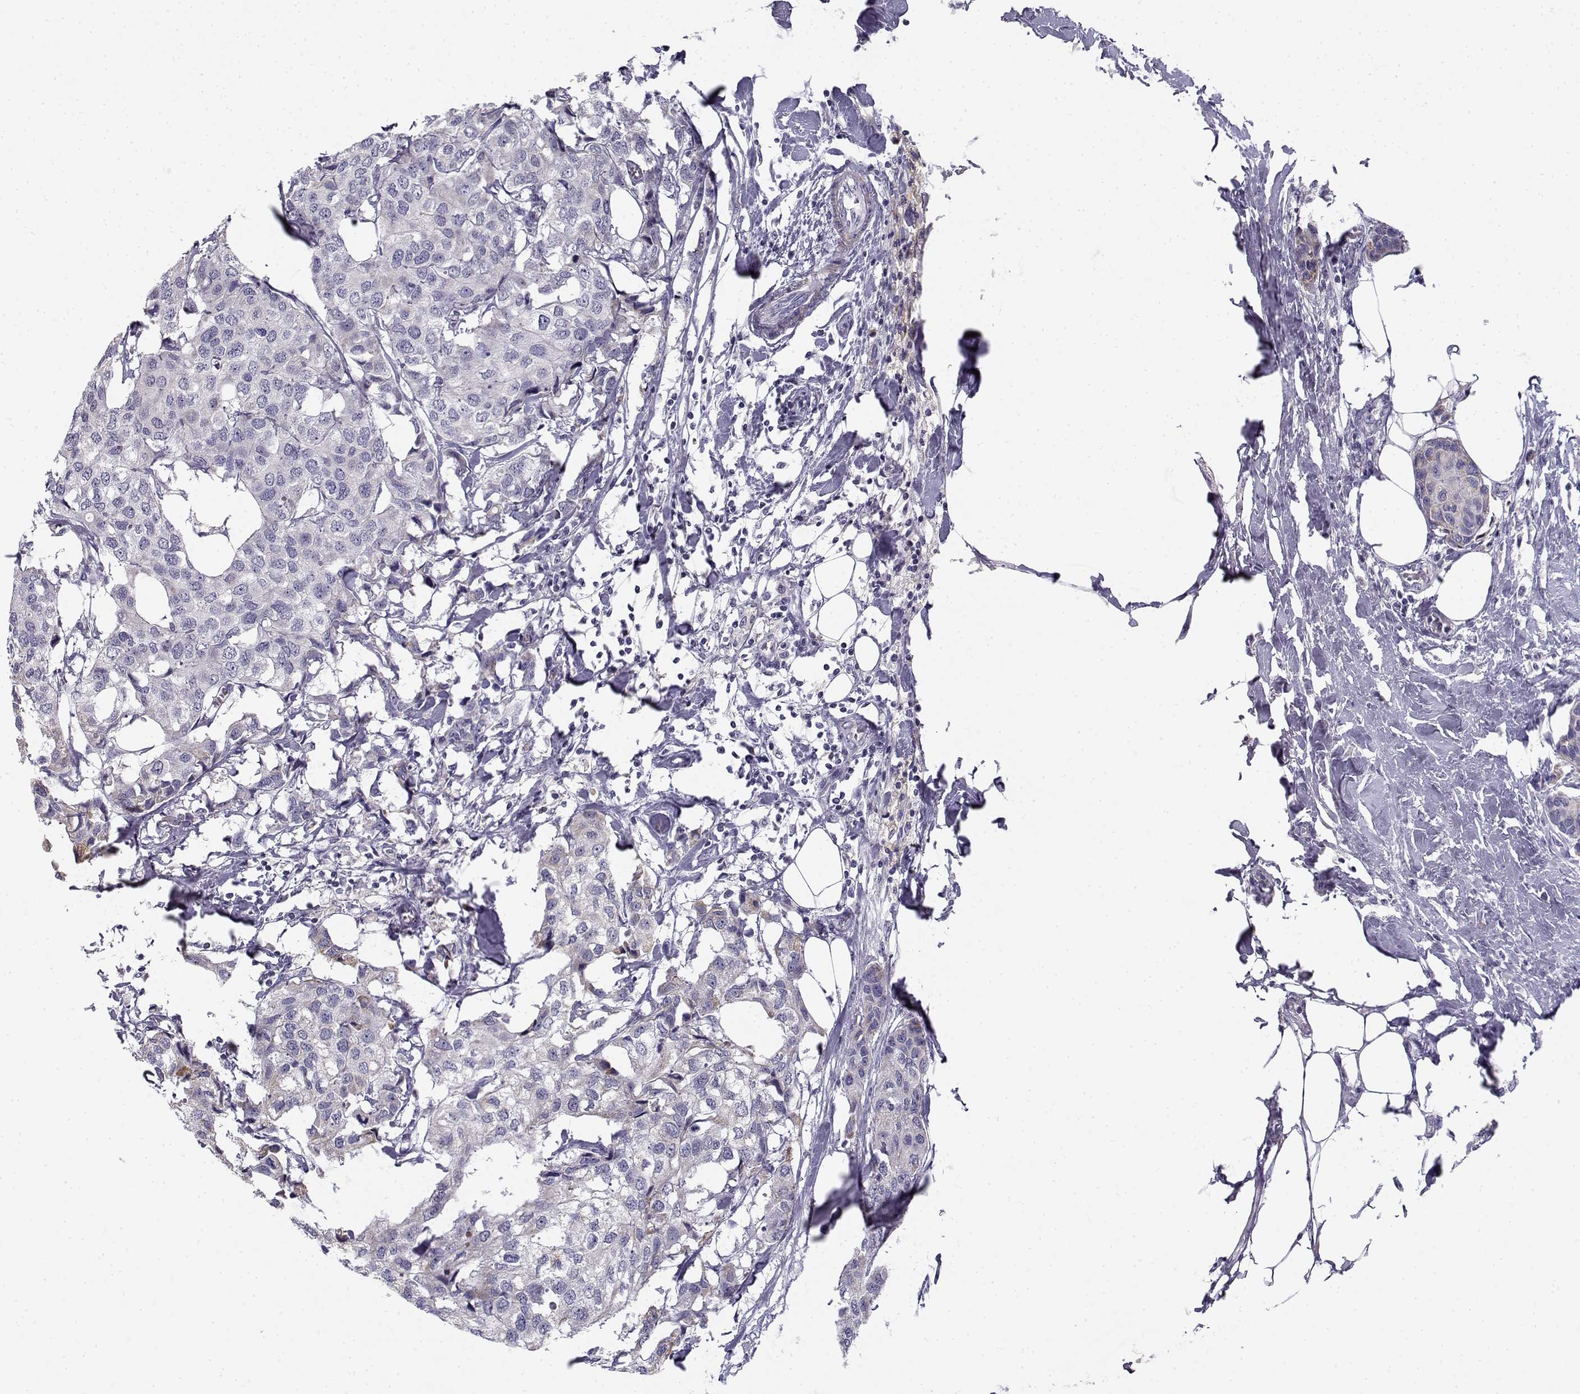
{"staining": {"intensity": "negative", "quantity": "none", "location": "none"}, "tissue": "breast cancer", "cell_type": "Tumor cells", "image_type": "cancer", "snomed": [{"axis": "morphology", "description": "Duct carcinoma"}, {"axis": "topography", "description": "Breast"}], "caption": "The immunohistochemistry photomicrograph has no significant staining in tumor cells of breast invasive ductal carcinoma tissue.", "gene": "CREB3L3", "patient": {"sex": "female", "age": 80}}